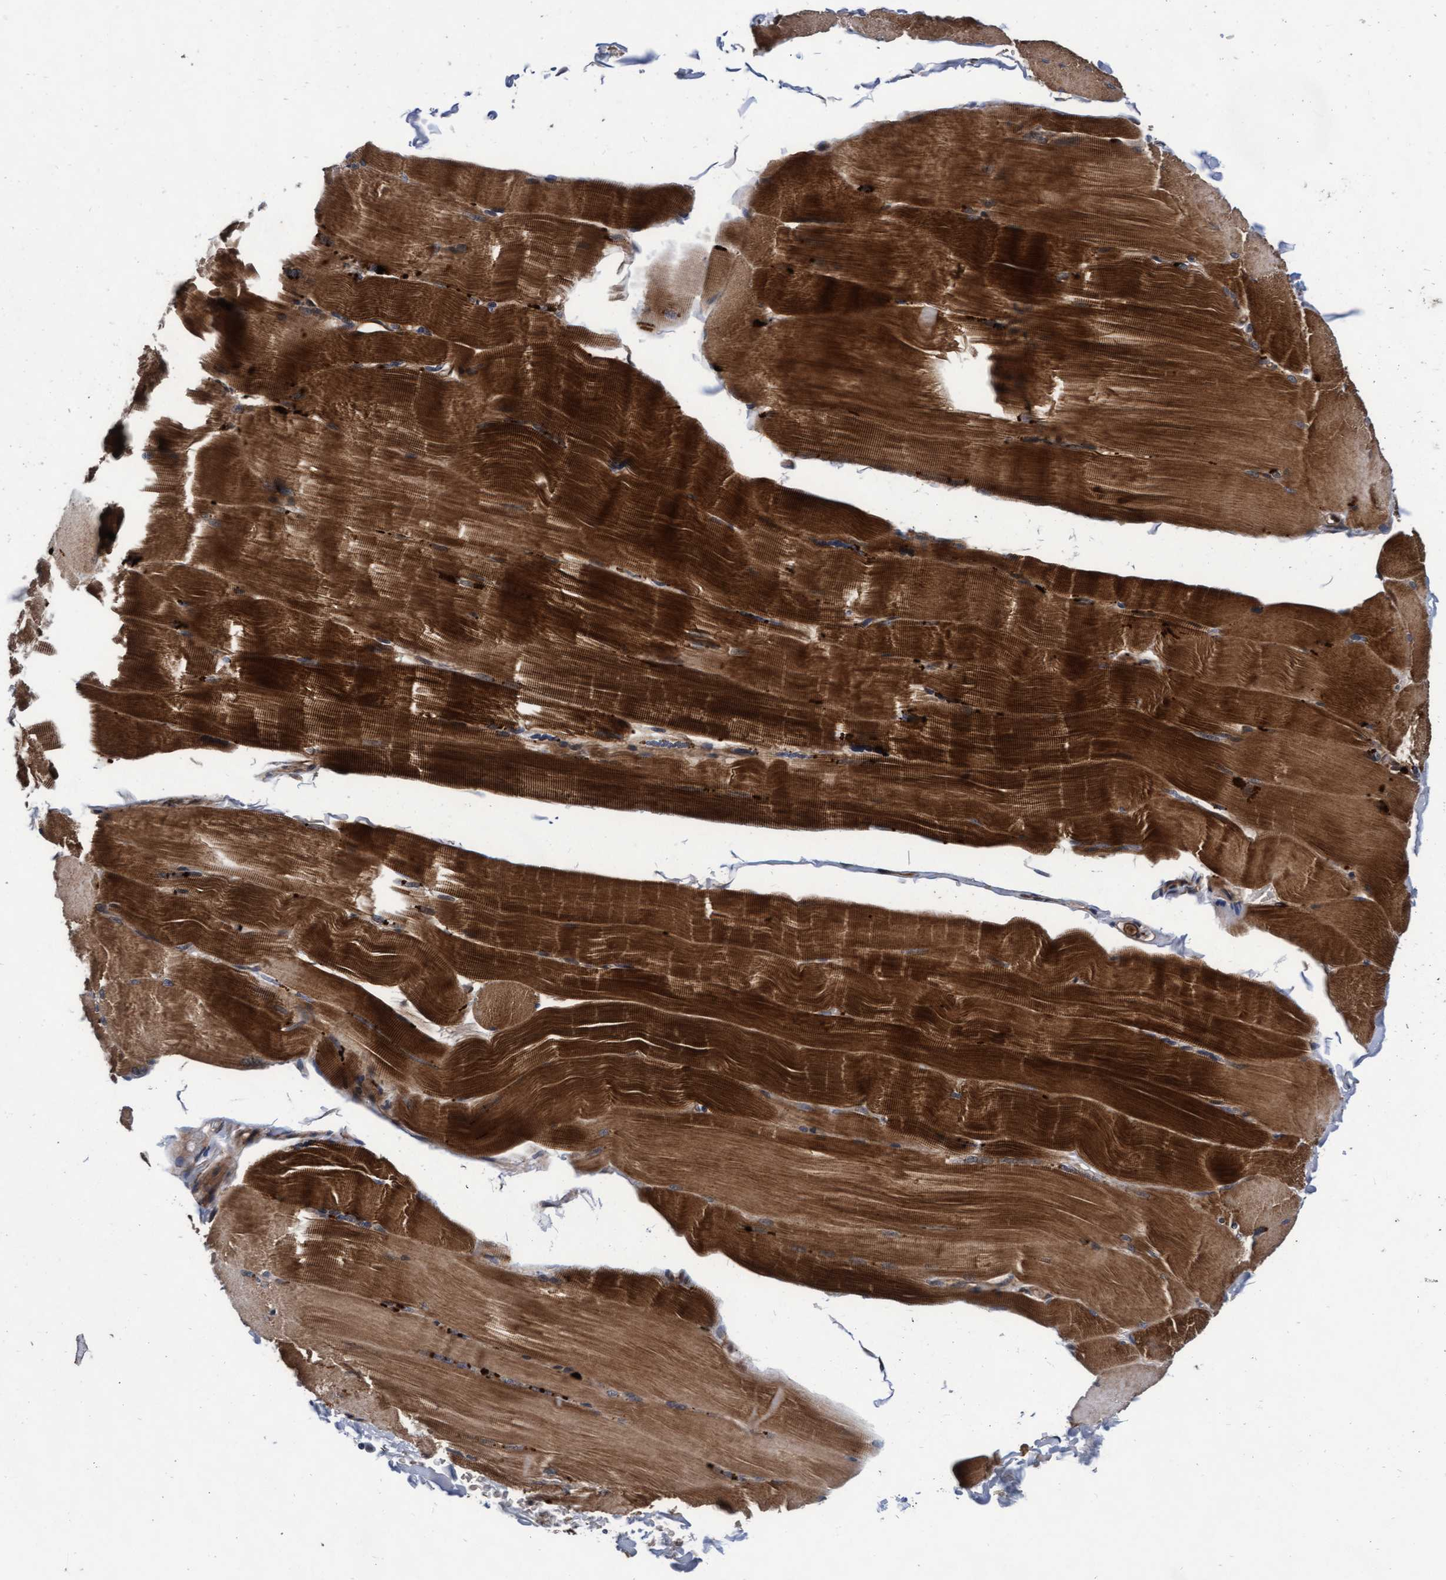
{"staining": {"intensity": "strong", "quantity": ">75%", "location": "cytoplasmic/membranous"}, "tissue": "skeletal muscle", "cell_type": "Myocytes", "image_type": "normal", "snomed": [{"axis": "morphology", "description": "Normal tissue, NOS"}, {"axis": "topography", "description": "Skin"}, {"axis": "topography", "description": "Skeletal muscle"}], "caption": "Immunohistochemical staining of normal skeletal muscle shows high levels of strong cytoplasmic/membranous staining in about >75% of myocytes. Using DAB (brown) and hematoxylin (blue) stains, captured at high magnification using brightfield microscopy.", "gene": "EFCAB13", "patient": {"sex": "male", "age": 83}}